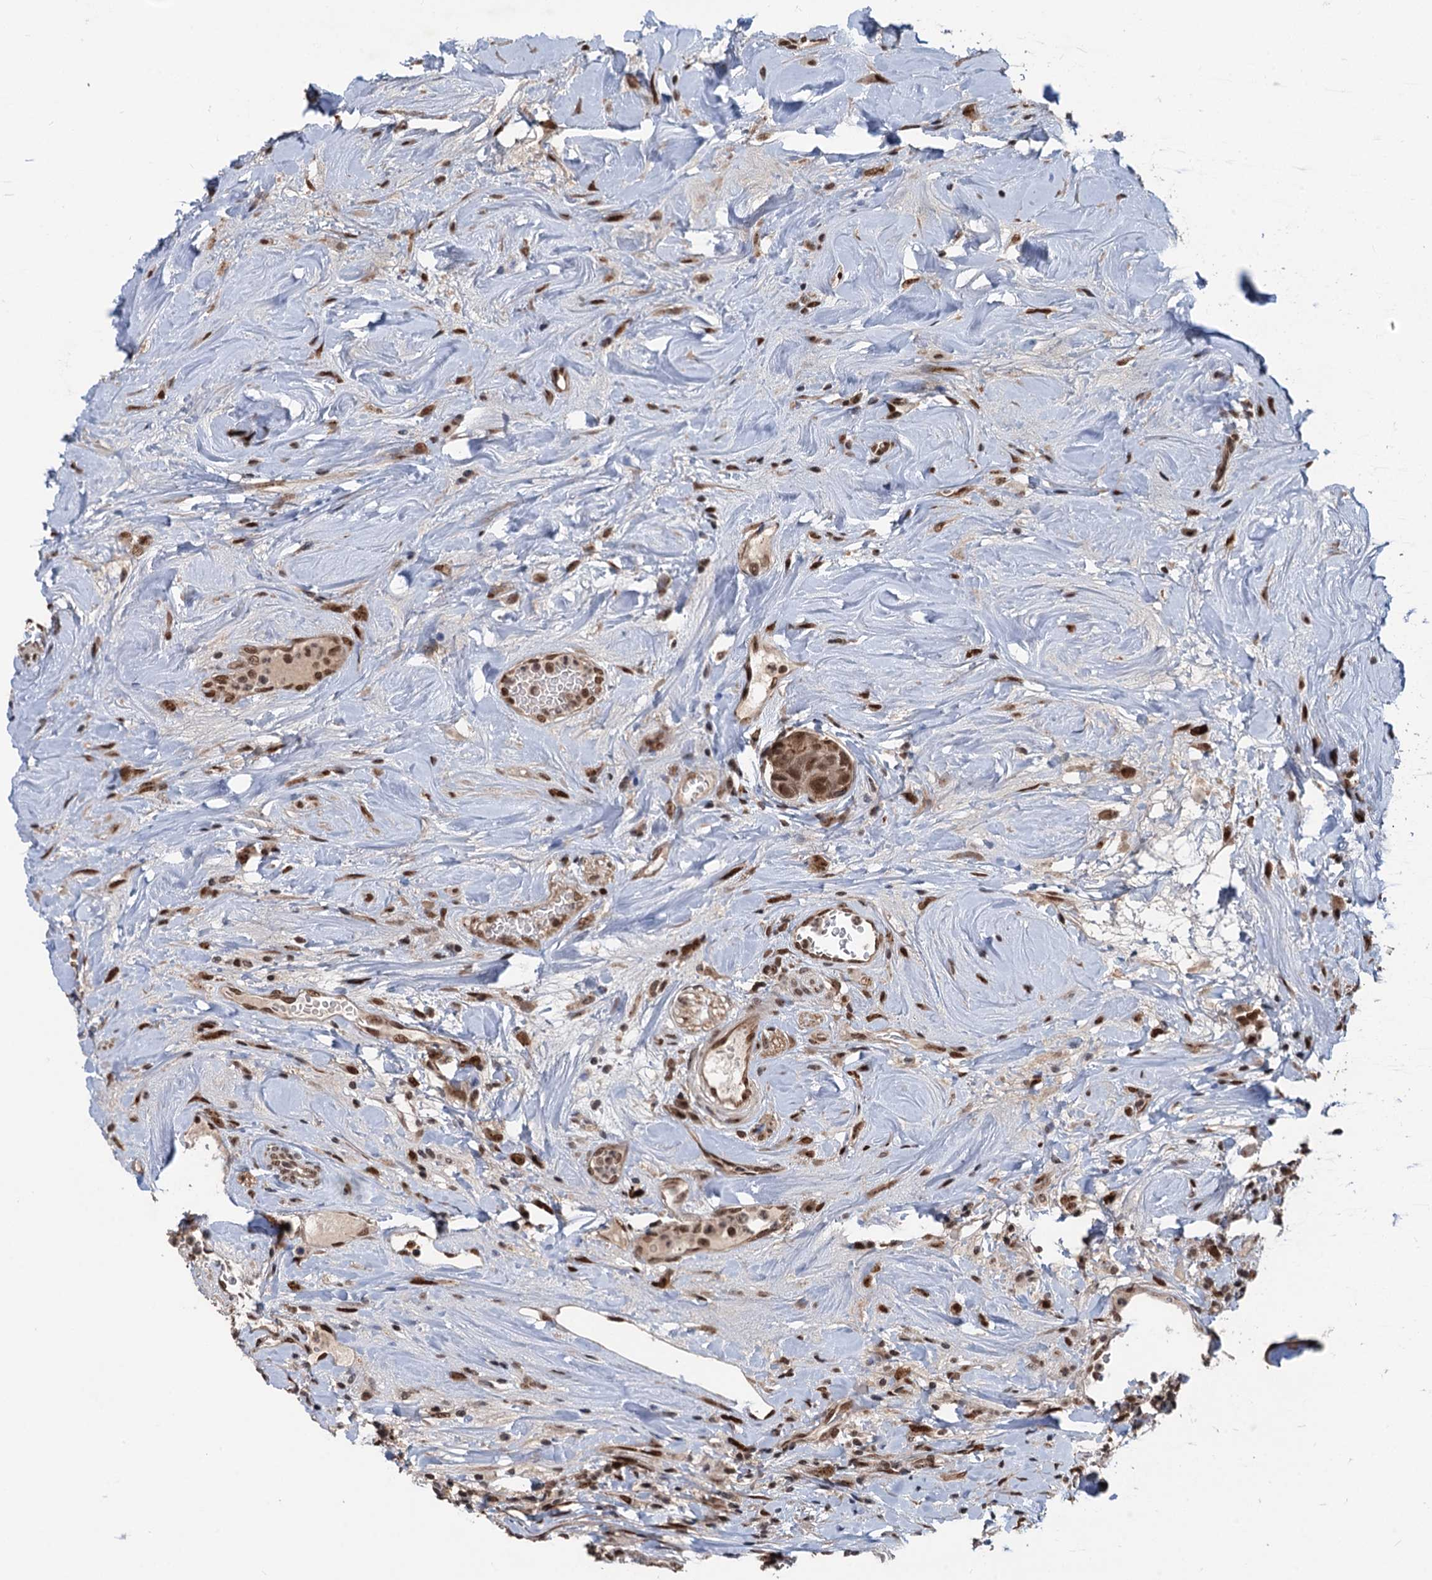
{"staining": {"intensity": "moderate", "quantity": ">75%", "location": "cytoplasmic/membranous,nuclear"}, "tissue": "colorectal cancer", "cell_type": "Tumor cells", "image_type": "cancer", "snomed": [{"axis": "morphology", "description": "Adenocarcinoma, NOS"}, {"axis": "topography", "description": "Colon"}], "caption": "Protein analysis of colorectal cancer (adenocarcinoma) tissue shows moderate cytoplasmic/membranous and nuclear expression in approximately >75% of tumor cells. (DAB IHC with brightfield microscopy, high magnification).", "gene": "RASSF4", "patient": {"sex": "female", "age": 82}}